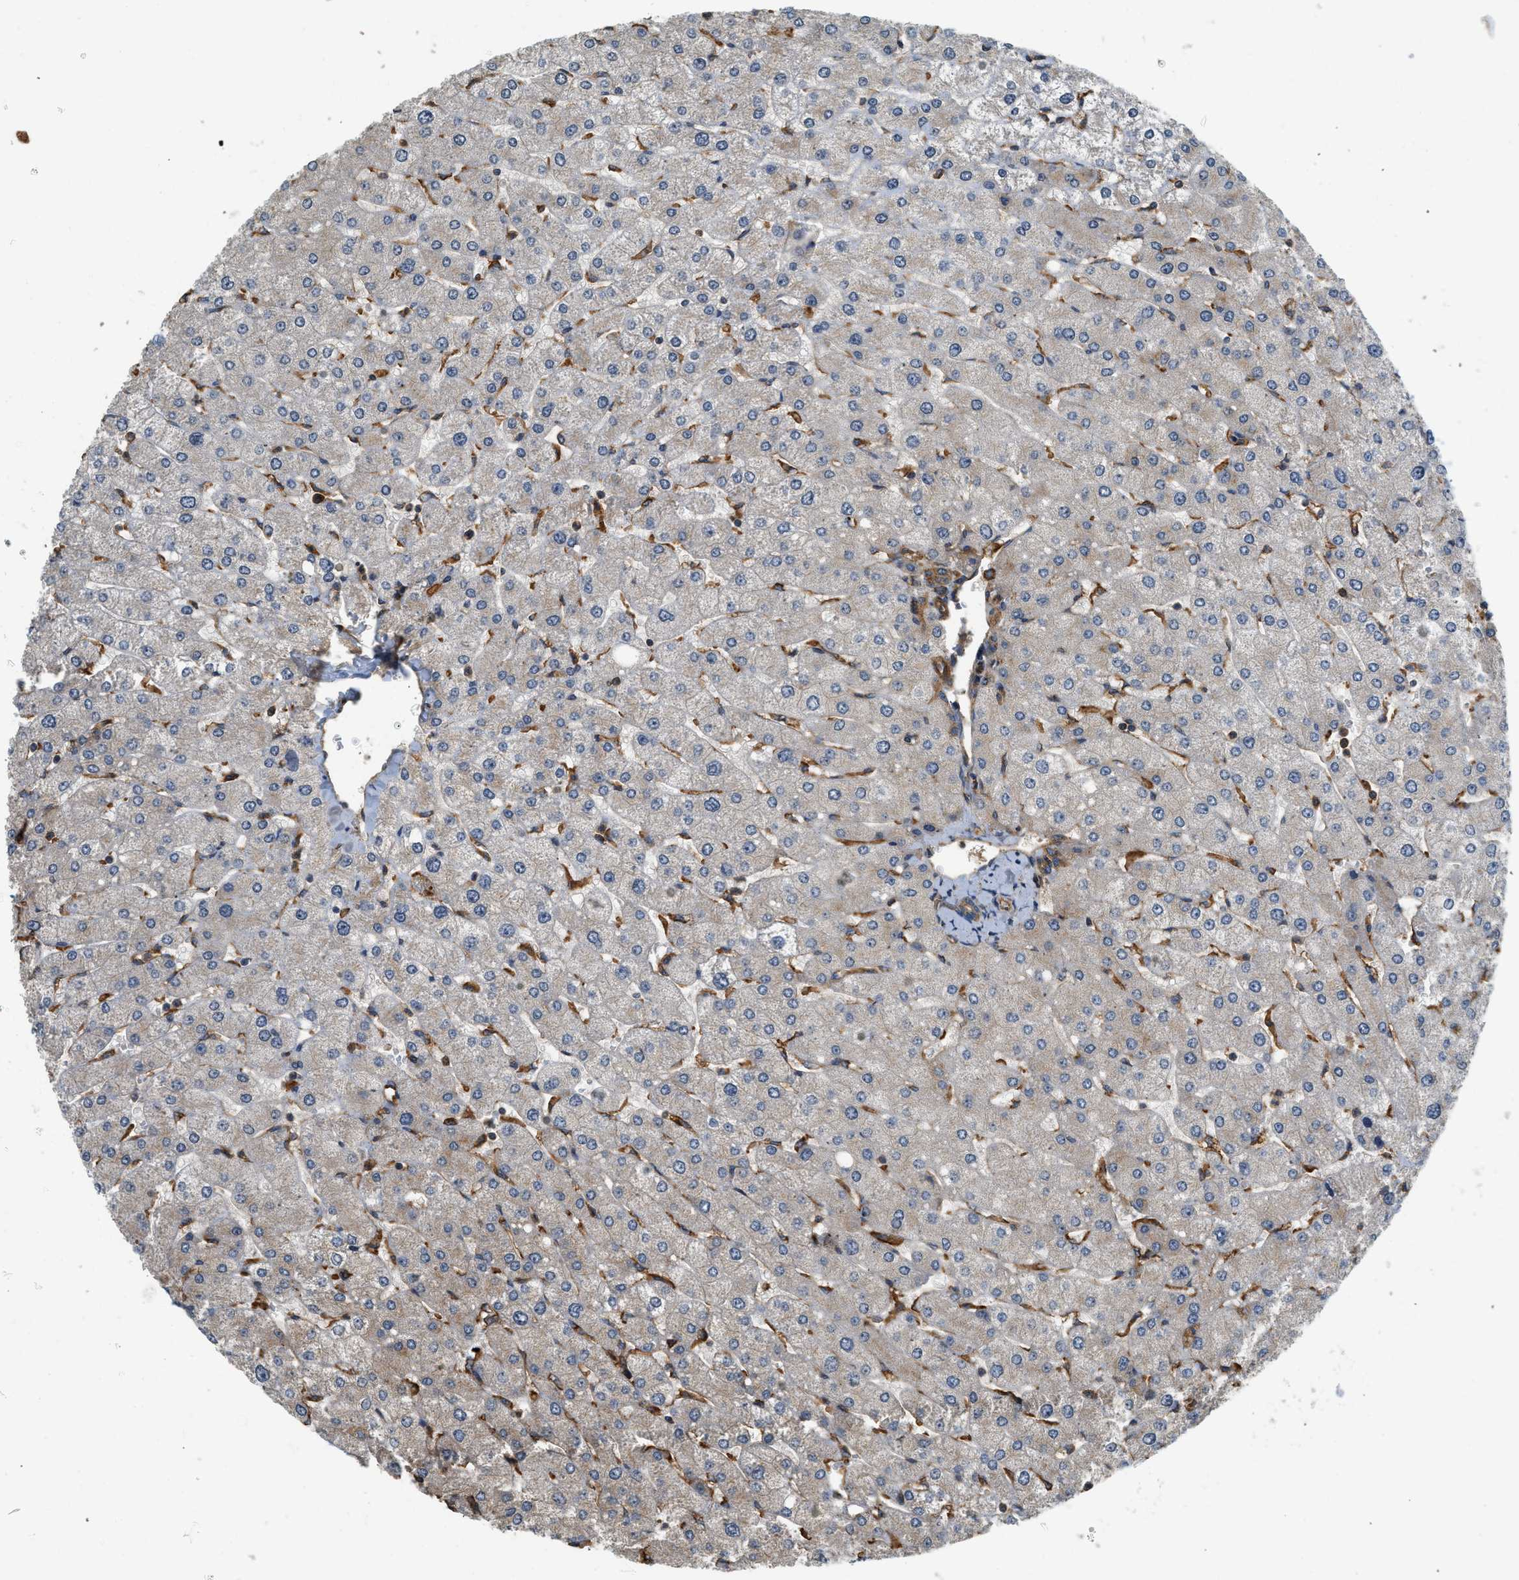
{"staining": {"intensity": "moderate", "quantity": ">75%", "location": "cytoplasmic/membranous"}, "tissue": "liver", "cell_type": "Cholangiocytes", "image_type": "normal", "snomed": [{"axis": "morphology", "description": "Normal tissue, NOS"}, {"axis": "topography", "description": "Liver"}], "caption": "About >75% of cholangiocytes in unremarkable human liver demonstrate moderate cytoplasmic/membranous protein positivity as visualized by brown immunohistochemical staining.", "gene": "HIP1", "patient": {"sex": "male", "age": 55}}